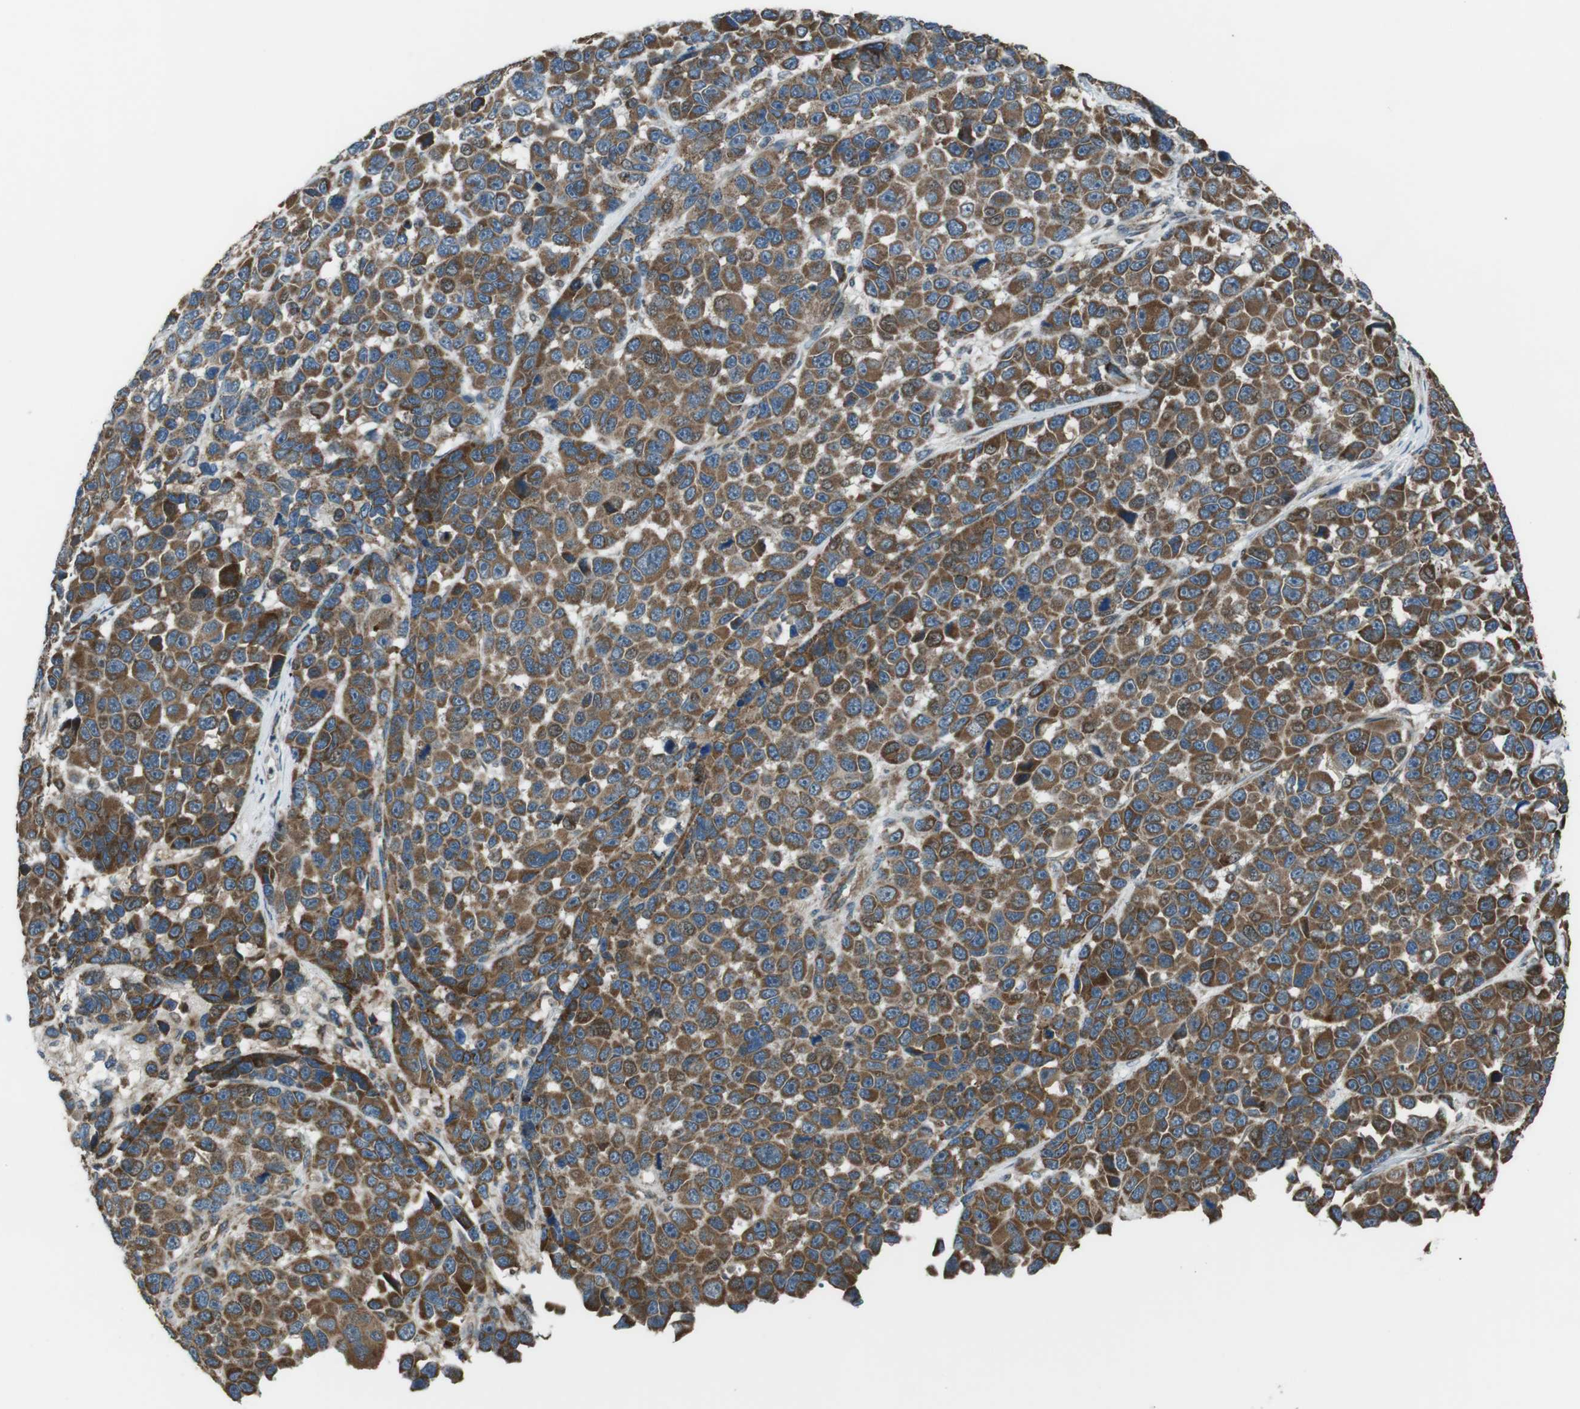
{"staining": {"intensity": "moderate", "quantity": ">75%", "location": "cytoplasmic/membranous"}, "tissue": "melanoma", "cell_type": "Tumor cells", "image_type": "cancer", "snomed": [{"axis": "morphology", "description": "Malignant melanoma, NOS"}, {"axis": "topography", "description": "Skin"}], "caption": "Moderate cytoplasmic/membranous protein staining is appreciated in approximately >75% of tumor cells in melanoma. The staining was performed using DAB (3,3'-diaminobenzidine), with brown indicating positive protein expression. Nuclei are stained blue with hematoxylin.", "gene": "GIMAP8", "patient": {"sex": "male", "age": 53}}